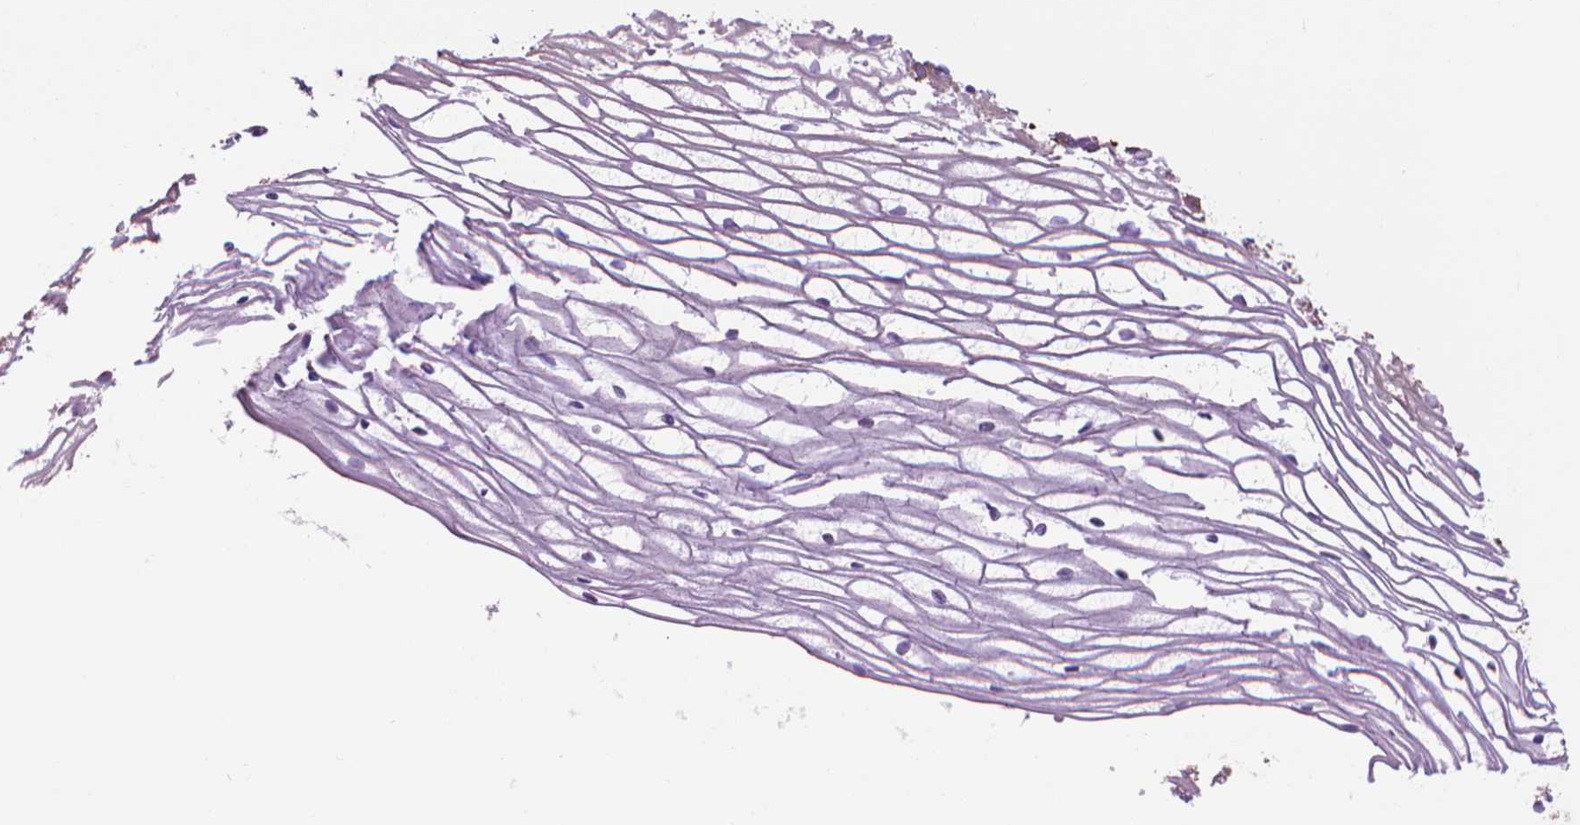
{"staining": {"intensity": "moderate", "quantity": ">75%", "location": "cytoplasmic/membranous"}, "tissue": "cervix", "cell_type": "Glandular cells", "image_type": "normal", "snomed": [{"axis": "morphology", "description": "Normal tissue, NOS"}, {"axis": "topography", "description": "Cervix"}], "caption": "The photomicrograph demonstrates staining of unremarkable cervix, revealing moderate cytoplasmic/membranous protein positivity (brown color) within glandular cells.", "gene": "CORO1B", "patient": {"sex": "female", "age": 40}}